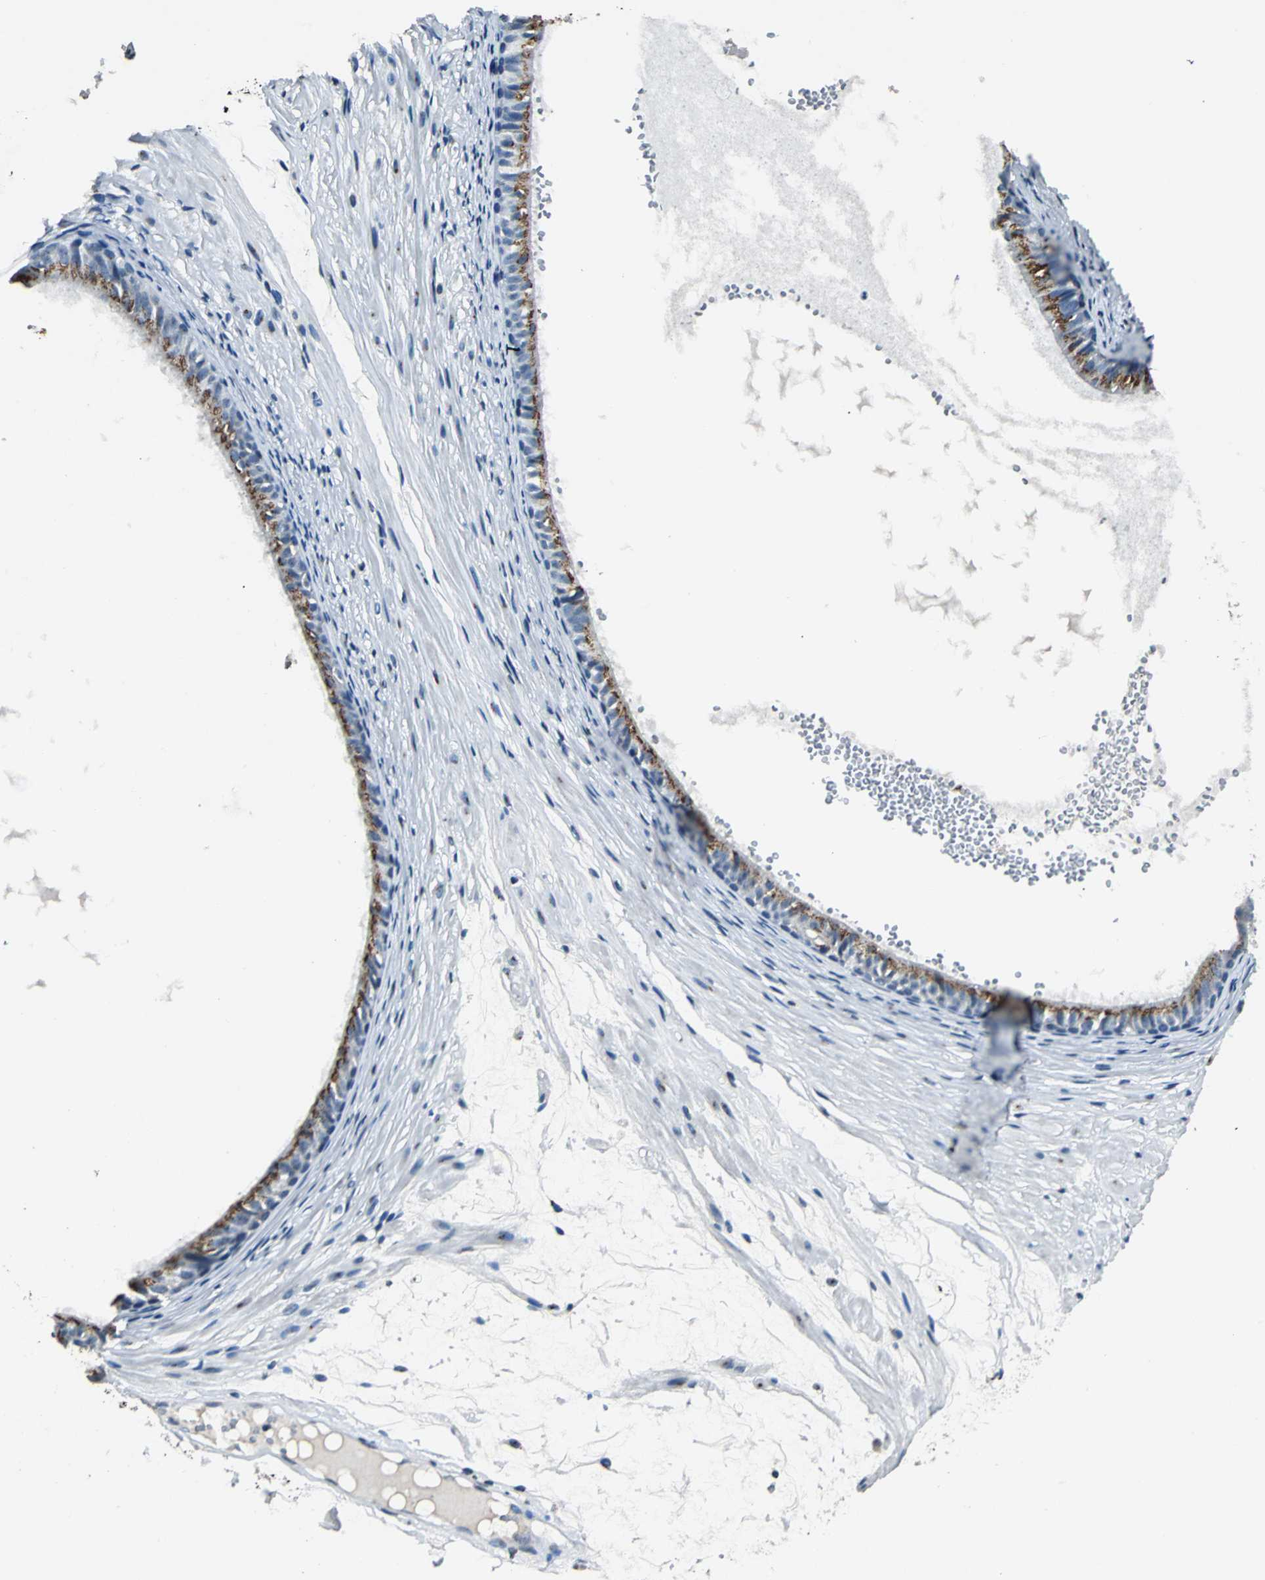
{"staining": {"intensity": "moderate", "quantity": ">75%", "location": "cytoplasmic/membranous"}, "tissue": "epididymis", "cell_type": "Glandular cells", "image_type": "normal", "snomed": [{"axis": "morphology", "description": "Normal tissue, NOS"}, {"axis": "morphology", "description": "Atrophy, NOS"}, {"axis": "topography", "description": "Testis"}, {"axis": "topography", "description": "Epididymis"}], "caption": "The image exhibits staining of benign epididymis, revealing moderate cytoplasmic/membranous protein staining (brown color) within glandular cells.", "gene": "TMEM115", "patient": {"sex": "male", "age": 18}}